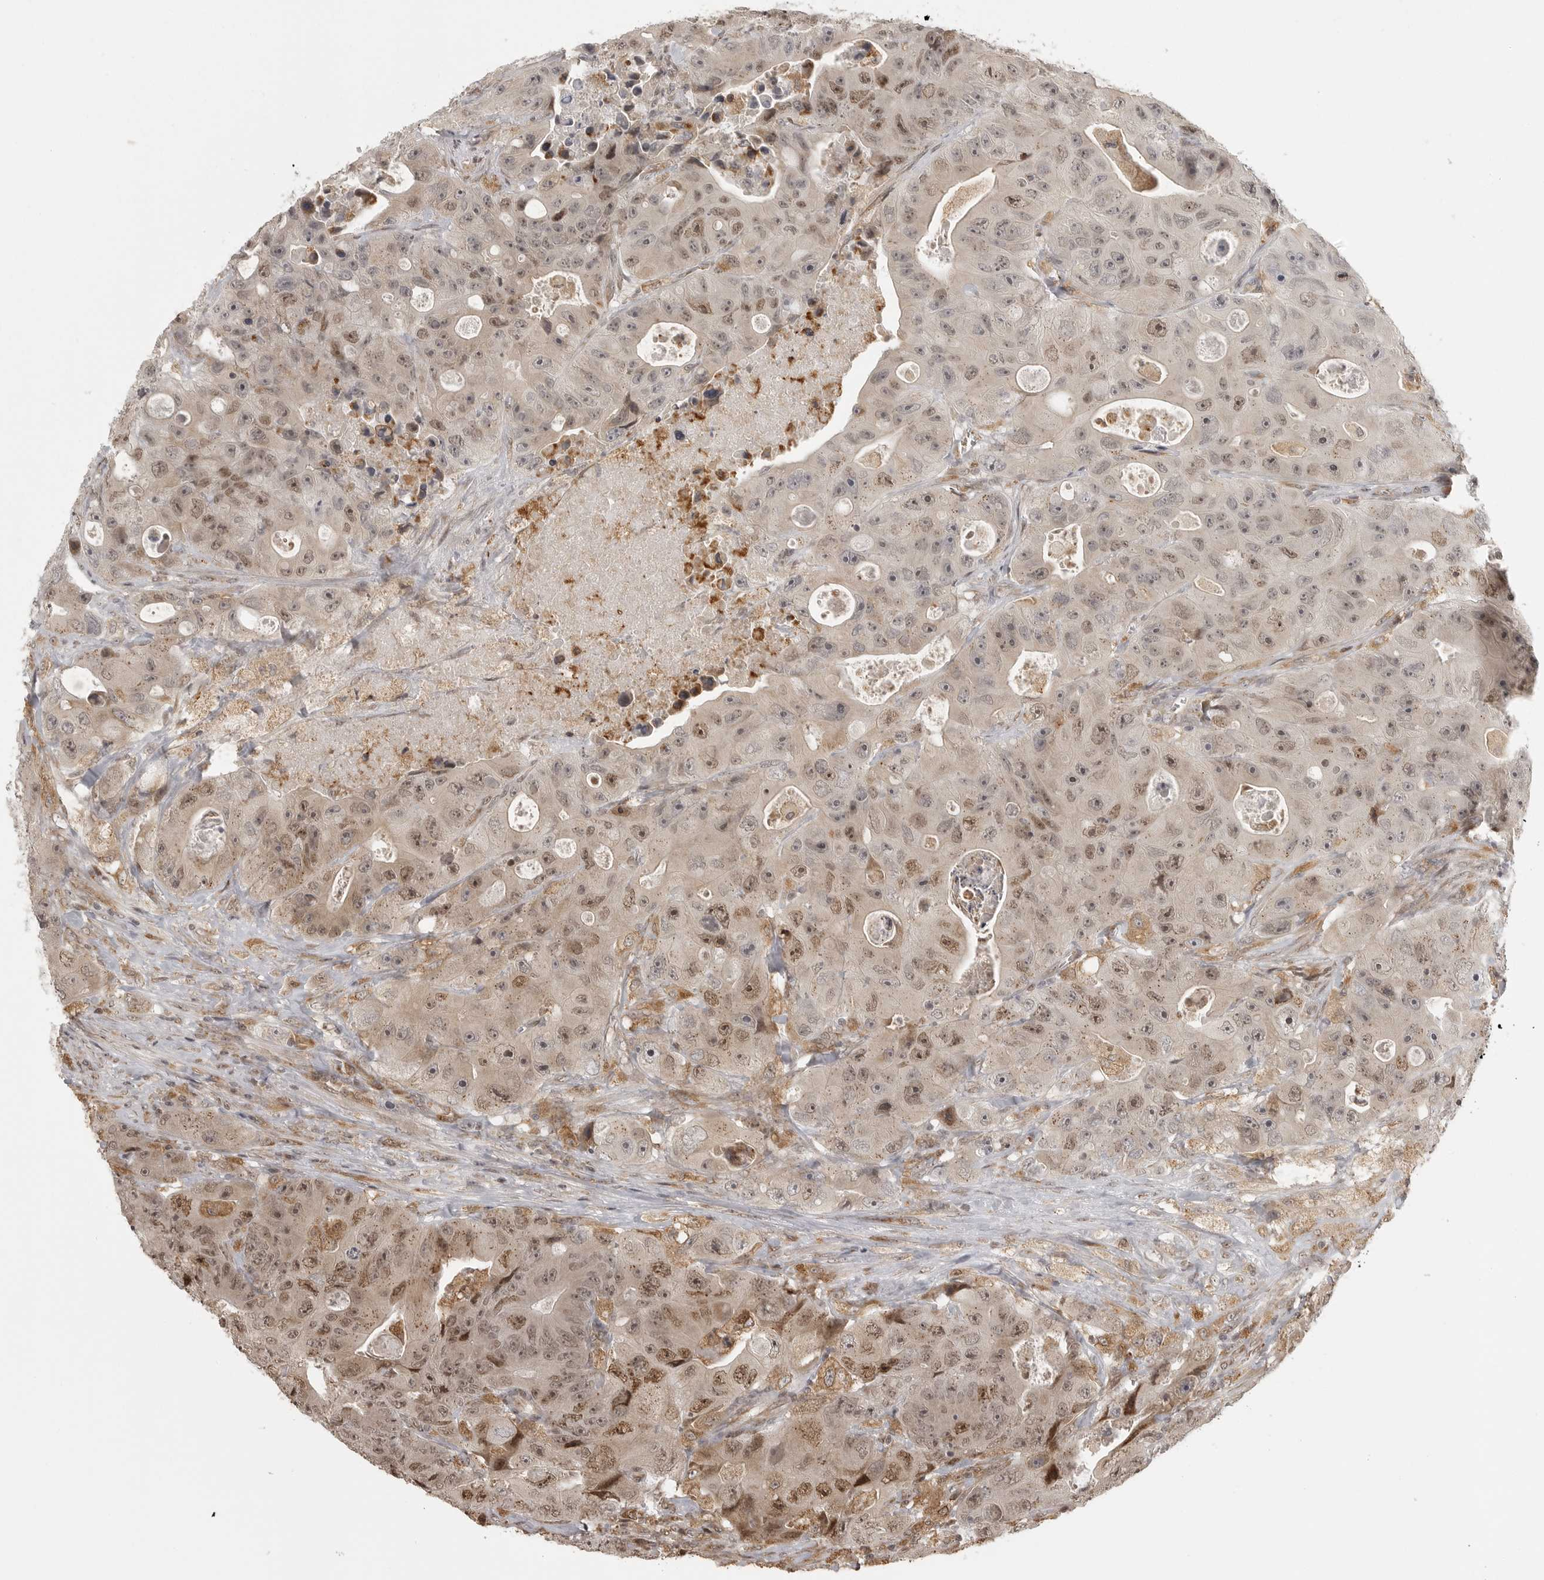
{"staining": {"intensity": "moderate", "quantity": "25%-75%", "location": "nuclear"}, "tissue": "colorectal cancer", "cell_type": "Tumor cells", "image_type": "cancer", "snomed": [{"axis": "morphology", "description": "Adenocarcinoma, NOS"}, {"axis": "topography", "description": "Colon"}], "caption": "Adenocarcinoma (colorectal) was stained to show a protein in brown. There is medium levels of moderate nuclear positivity in approximately 25%-75% of tumor cells.", "gene": "ISG20L2", "patient": {"sex": "female", "age": 46}}